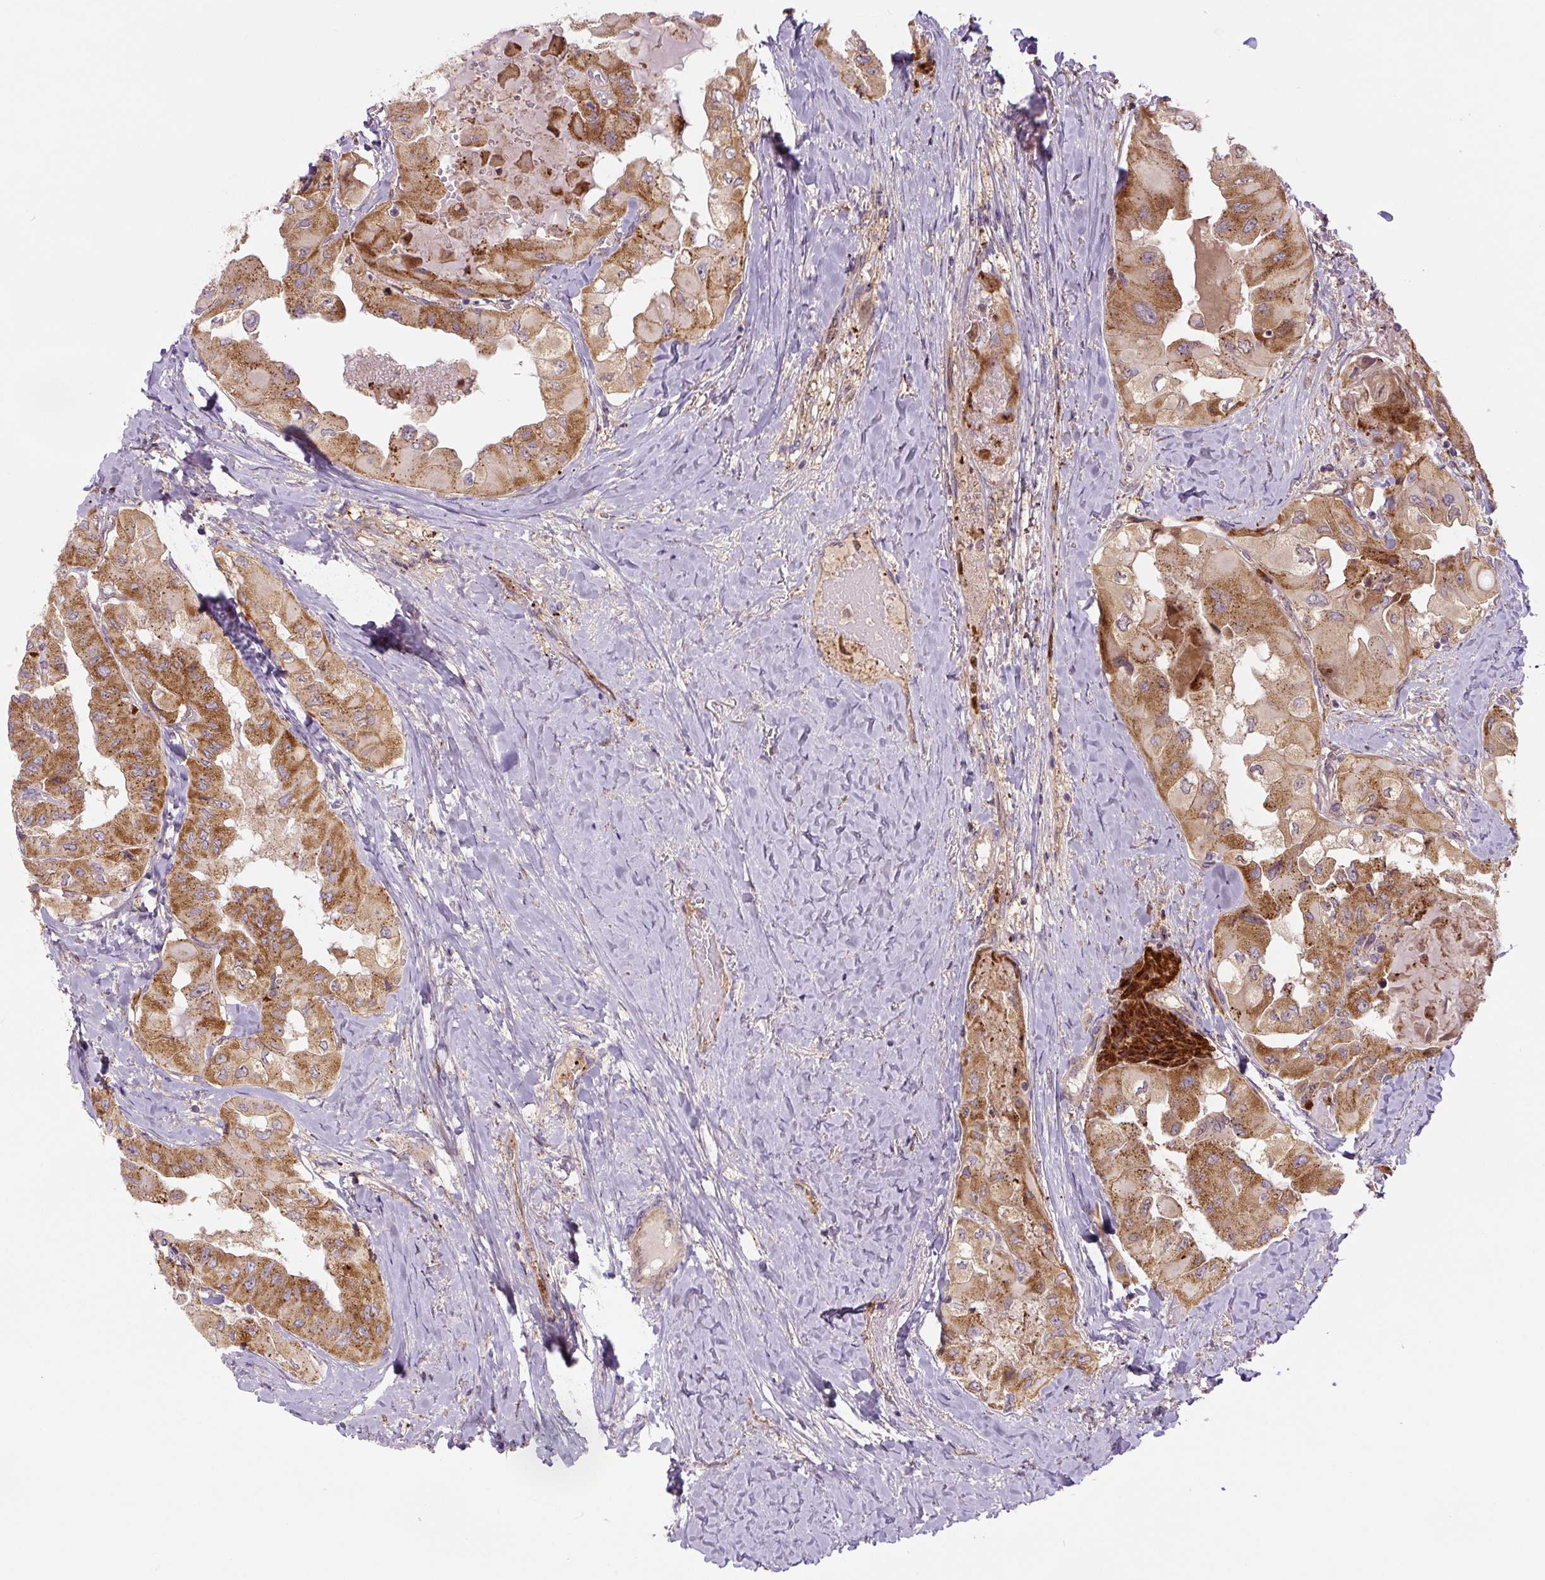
{"staining": {"intensity": "moderate", "quantity": ">75%", "location": "cytoplasmic/membranous"}, "tissue": "thyroid cancer", "cell_type": "Tumor cells", "image_type": "cancer", "snomed": [{"axis": "morphology", "description": "Normal tissue, NOS"}, {"axis": "morphology", "description": "Papillary adenocarcinoma, NOS"}, {"axis": "topography", "description": "Thyroid gland"}], "caption": "Immunohistochemistry (IHC) histopathology image of human thyroid cancer (papillary adenocarcinoma) stained for a protein (brown), which displays medium levels of moderate cytoplasmic/membranous positivity in approximately >75% of tumor cells.", "gene": "ZSWIM7", "patient": {"sex": "female", "age": 59}}